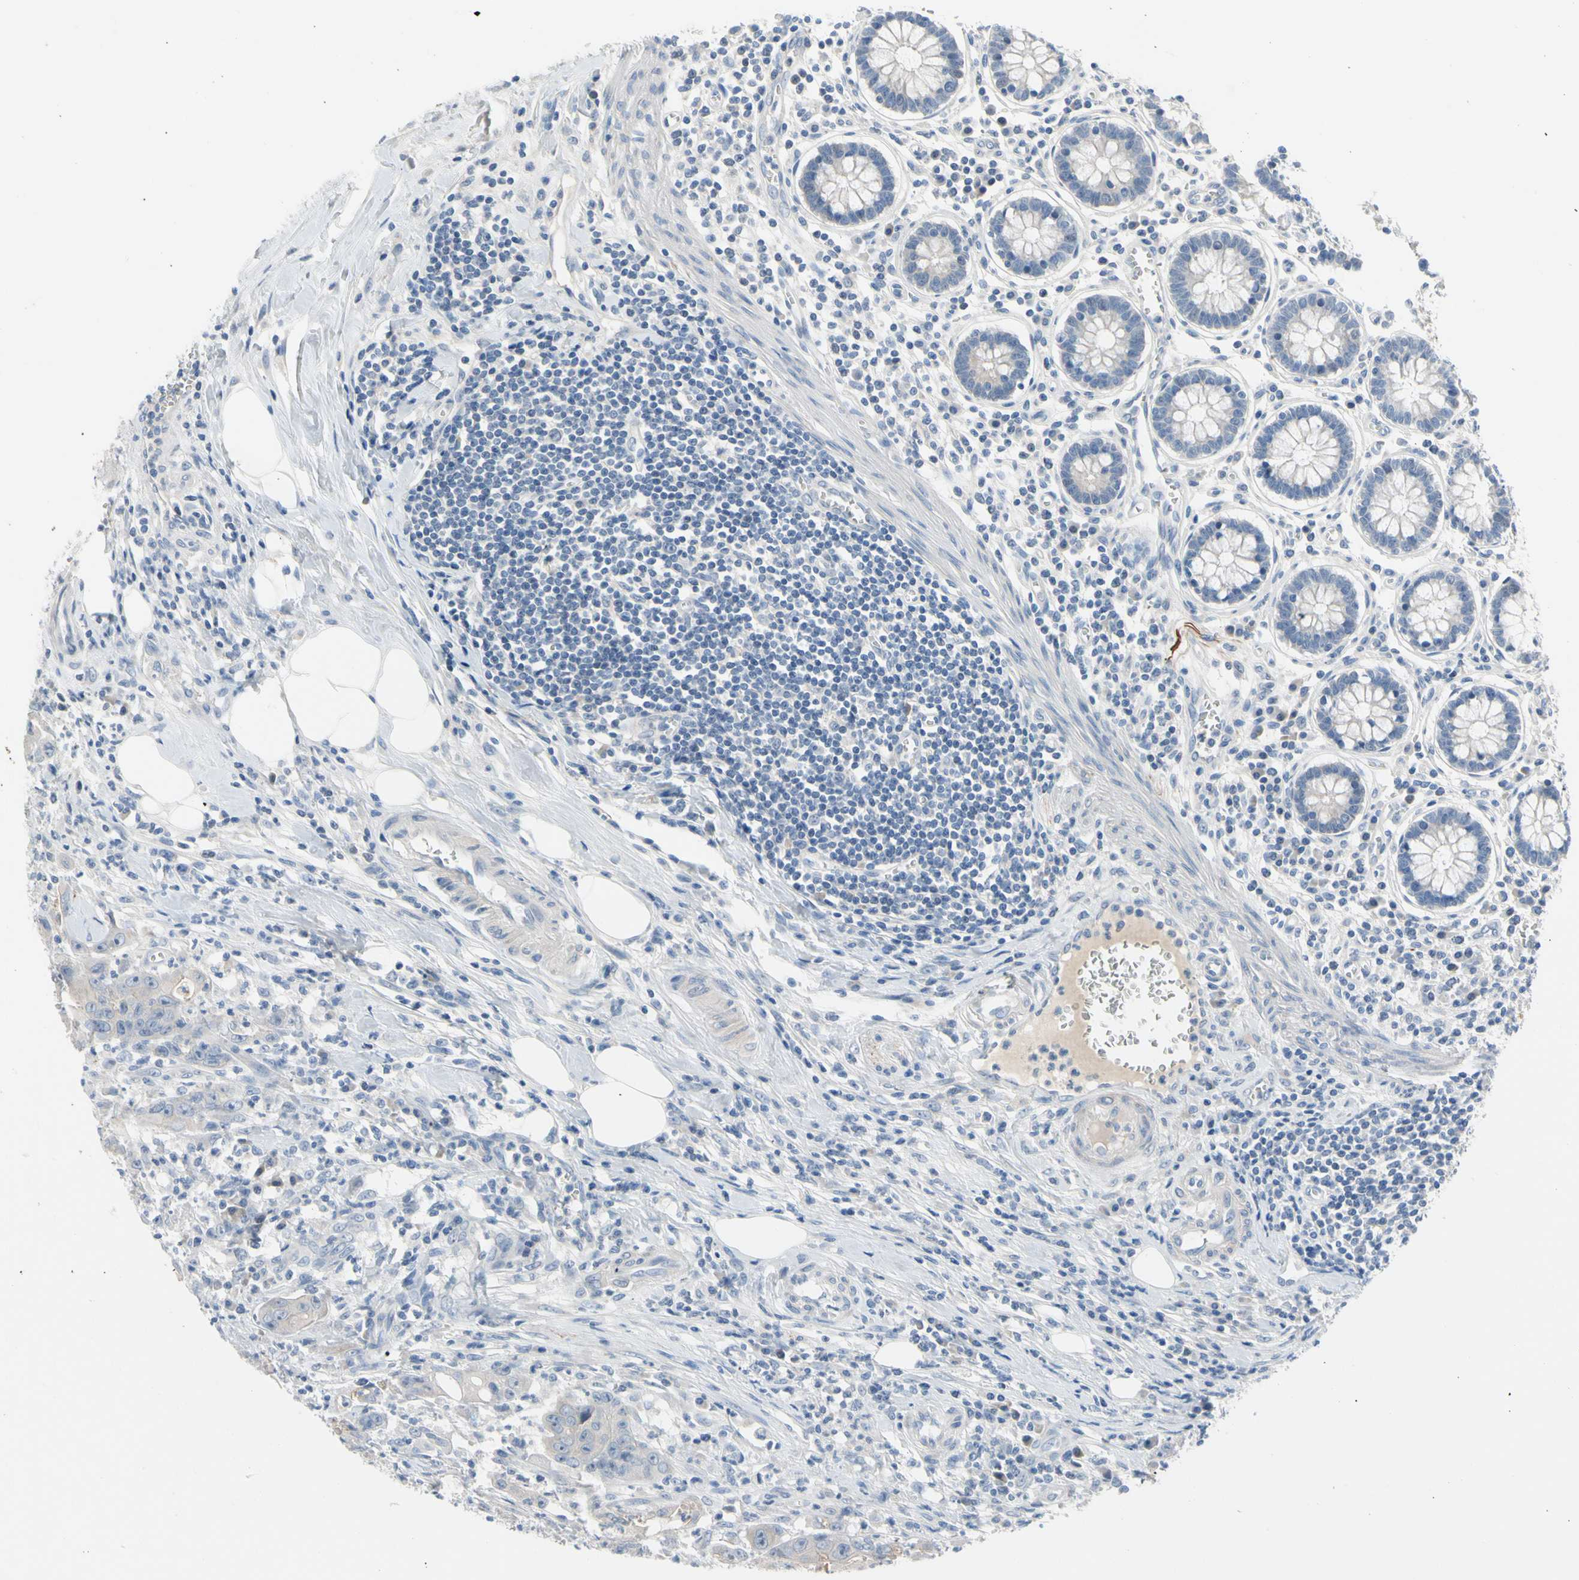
{"staining": {"intensity": "negative", "quantity": "none", "location": "none"}, "tissue": "colorectal cancer", "cell_type": "Tumor cells", "image_type": "cancer", "snomed": [{"axis": "morphology", "description": "Adenocarcinoma, NOS"}, {"axis": "topography", "description": "Colon"}], "caption": "IHC of human colorectal adenocarcinoma exhibits no expression in tumor cells. Nuclei are stained in blue.", "gene": "MARK1", "patient": {"sex": "male", "age": 45}}